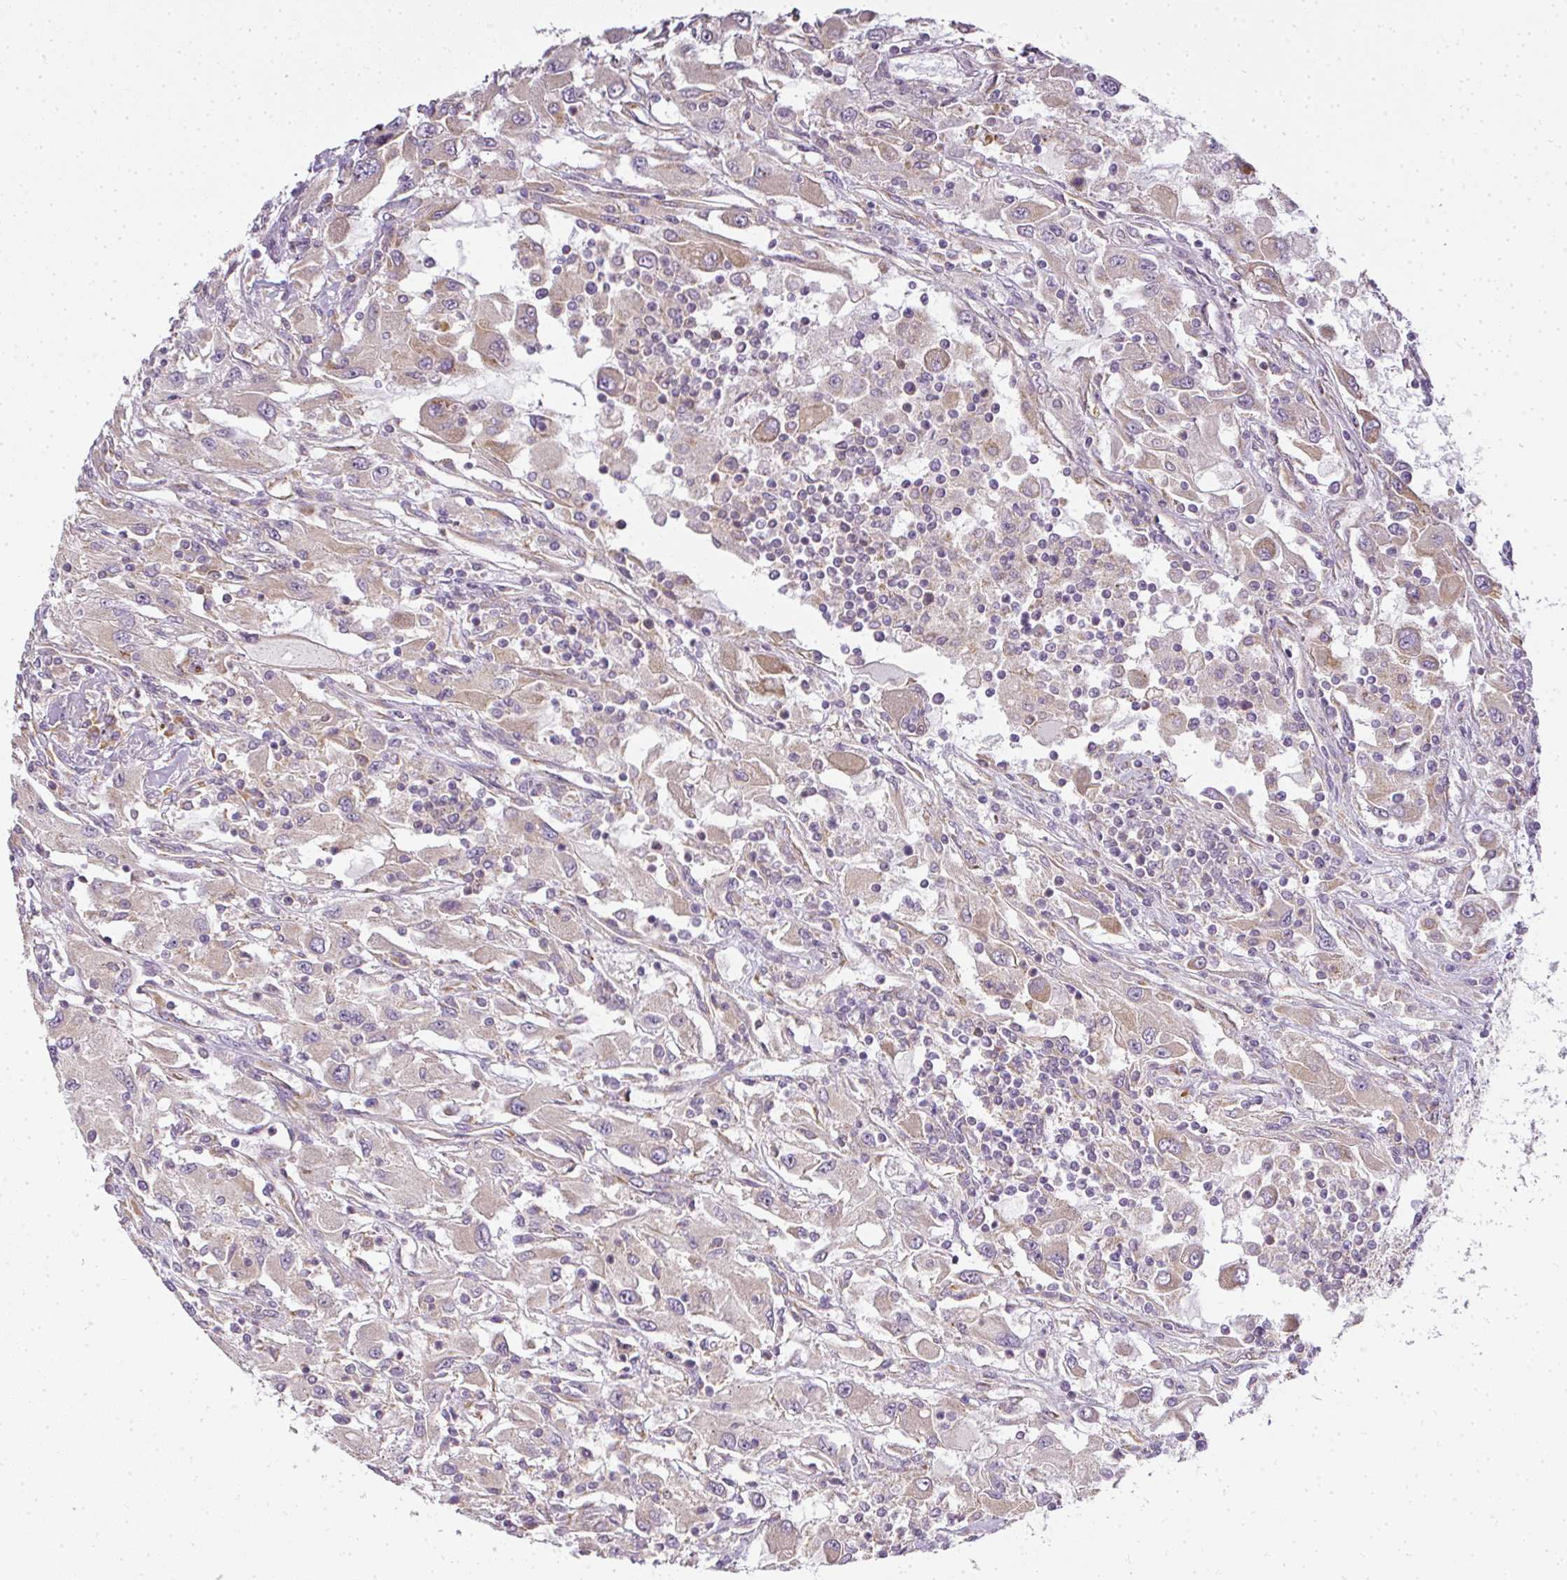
{"staining": {"intensity": "weak", "quantity": "<25%", "location": "cytoplasmic/membranous"}, "tissue": "renal cancer", "cell_type": "Tumor cells", "image_type": "cancer", "snomed": [{"axis": "morphology", "description": "Adenocarcinoma, NOS"}, {"axis": "topography", "description": "Kidney"}], "caption": "Renal cancer (adenocarcinoma) was stained to show a protein in brown. There is no significant staining in tumor cells.", "gene": "MED19", "patient": {"sex": "female", "age": 67}}